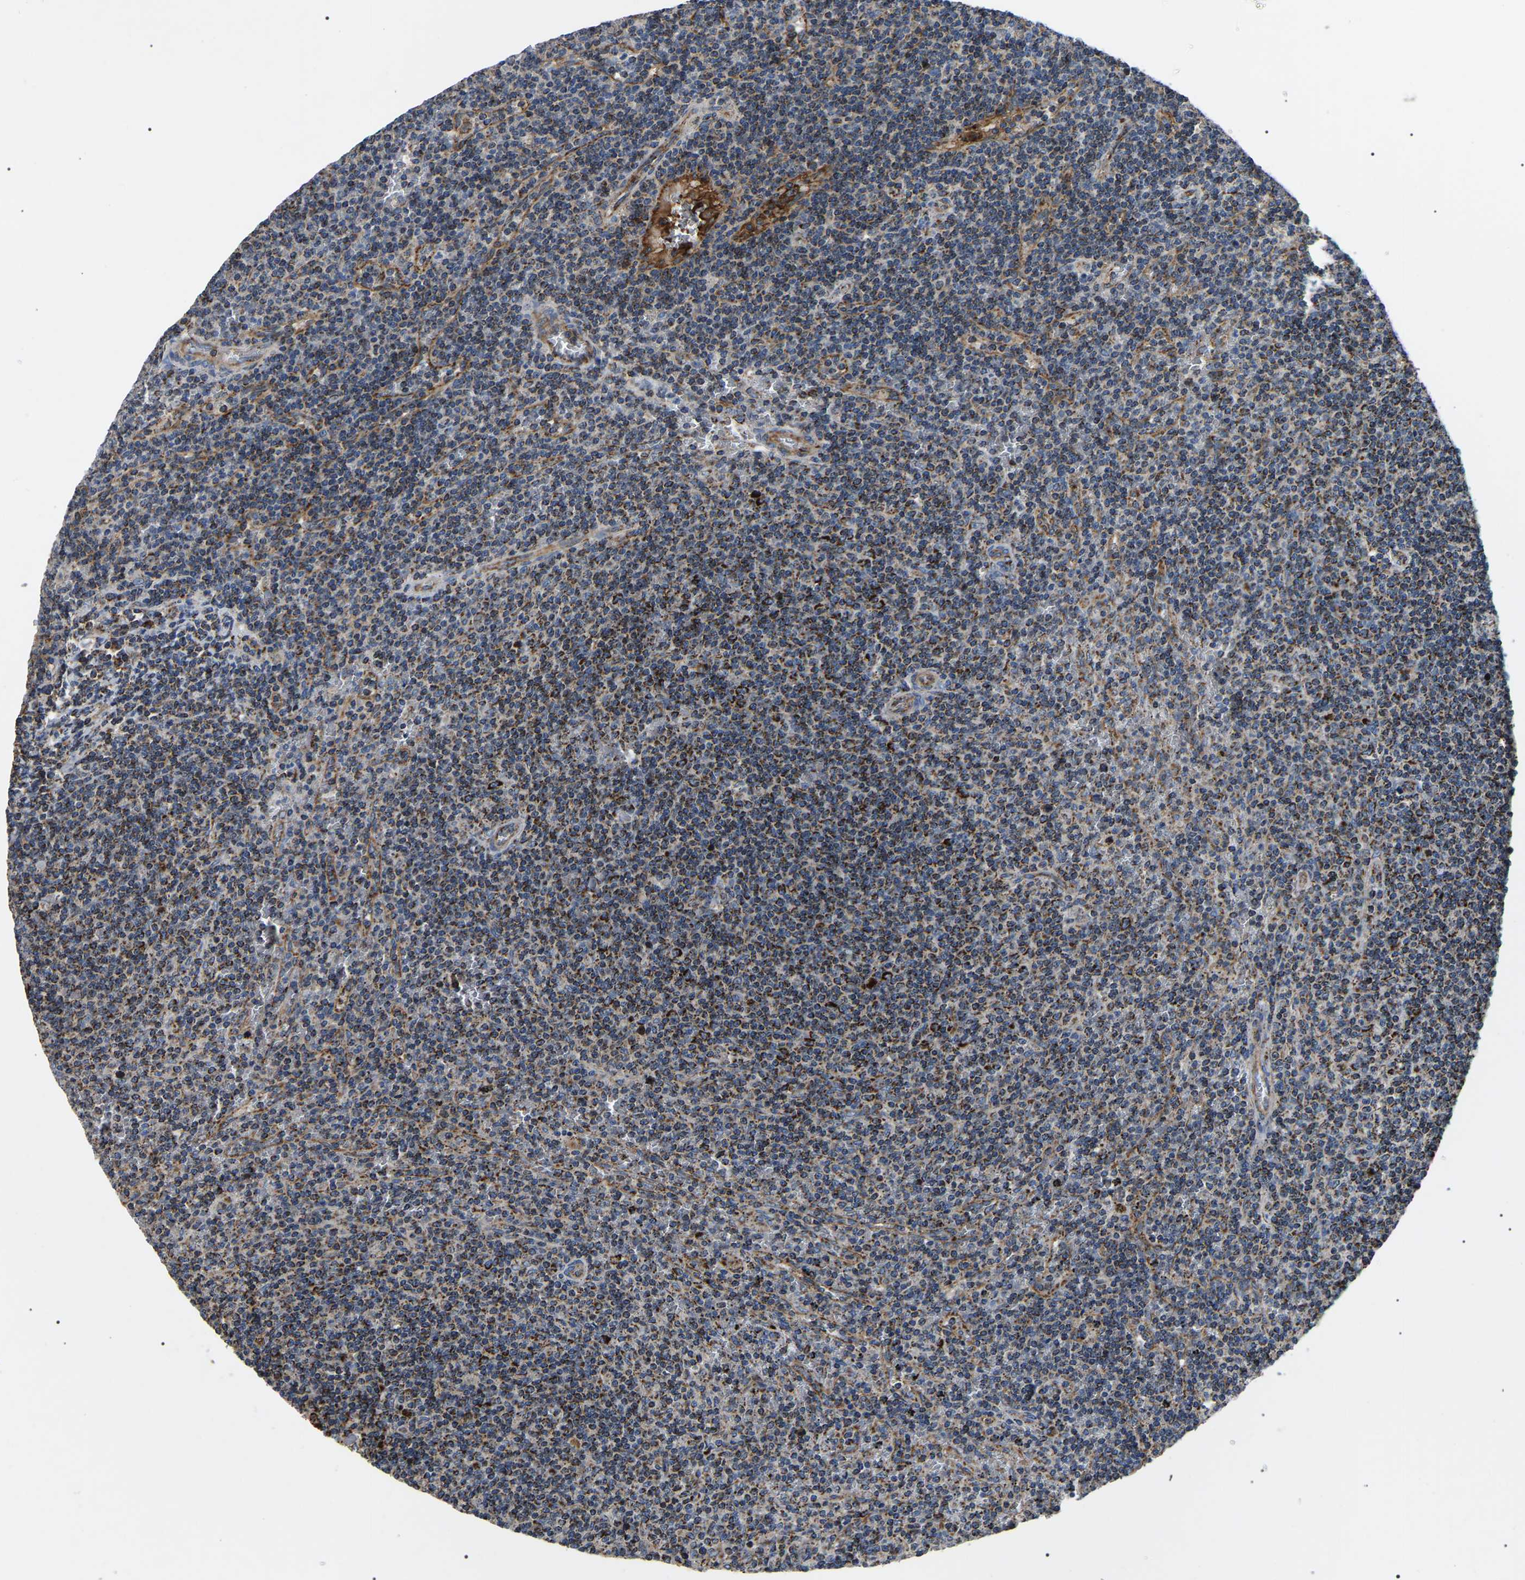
{"staining": {"intensity": "strong", "quantity": "25%-75%", "location": "cytoplasmic/membranous"}, "tissue": "lymphoma", "cell_type": "Tumor cells", "image_type": "cancer", "snomed": [{"axis": "morphology", "description": "Malignant lymphoma, non-Hodgkin's type, Low grade"}, {"axis": "topography", "description": "Spleen"}], "caption": "Immunohistochemistry (IHC) micrograph of neoplastic tissue: lymphoma stained using immunohistochemistry displays high levels of strong protein expression localized specifically in the cytoplasmic/membranous of tumor cells, appearing as a cytoplasmic/membranous brown color.", "gene": "PPM1E", "patient": {"sex": "female", "age": 50}}